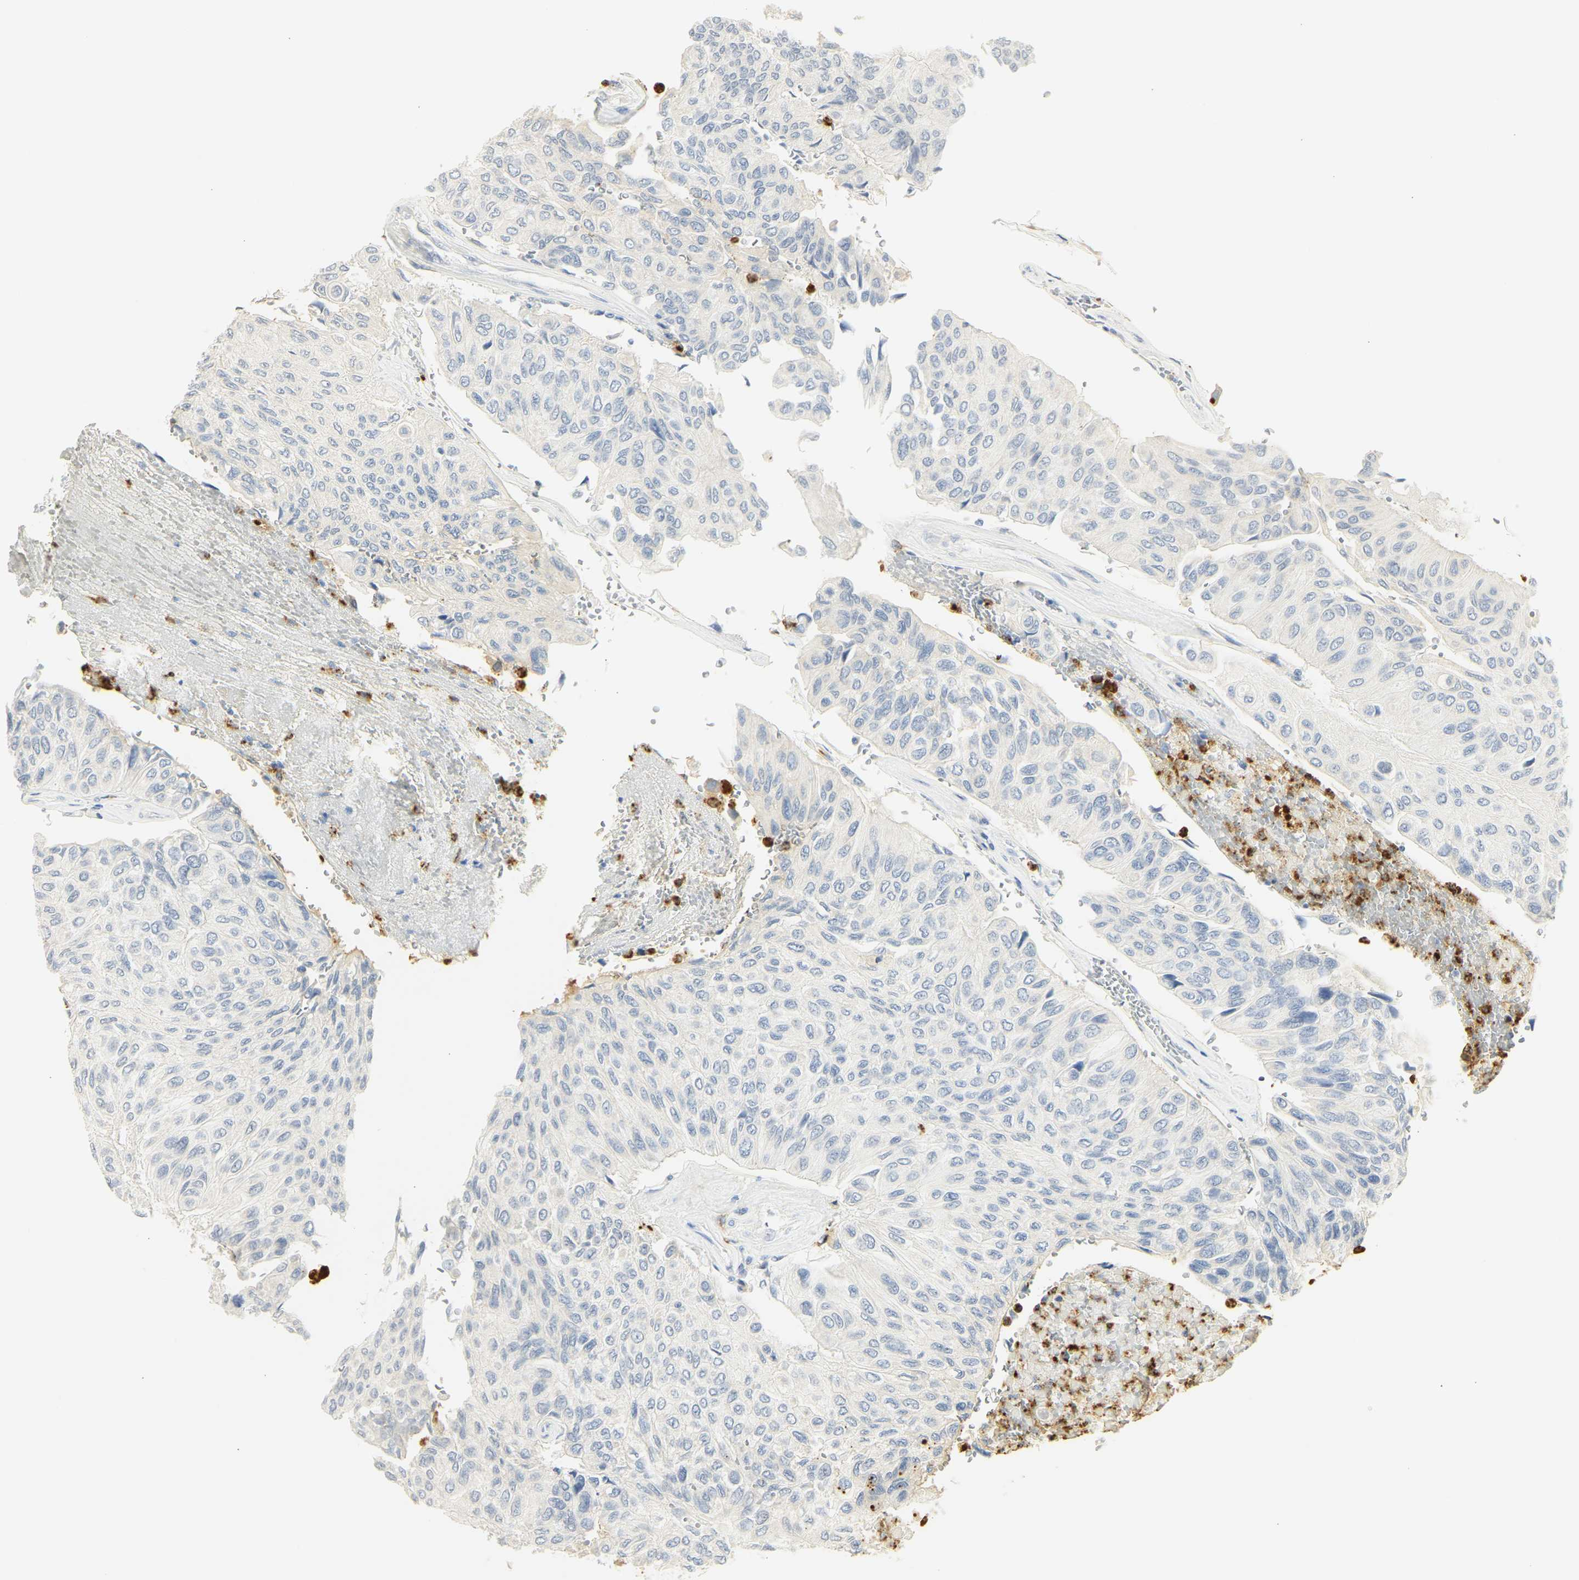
{"staining": {"intensity": "negative", "quantity": "none", "location": "none"}, "tissue": "urothelial cancer", "cell_type": "Tumor cells", "image_type": "cancer", "snomed": [{"axis": "morphology", "description": "Urothelial carcinoma, High grade"}, {"axis": "topography", "description": "Urinary bladder"}], "caption": "A histopathology image of high-grade urothelial carcinoma stained for a protein exhibits no brown staining in tumor cells.", "gene": "MPO", "patient": {"sex": "male", "age": 66}}